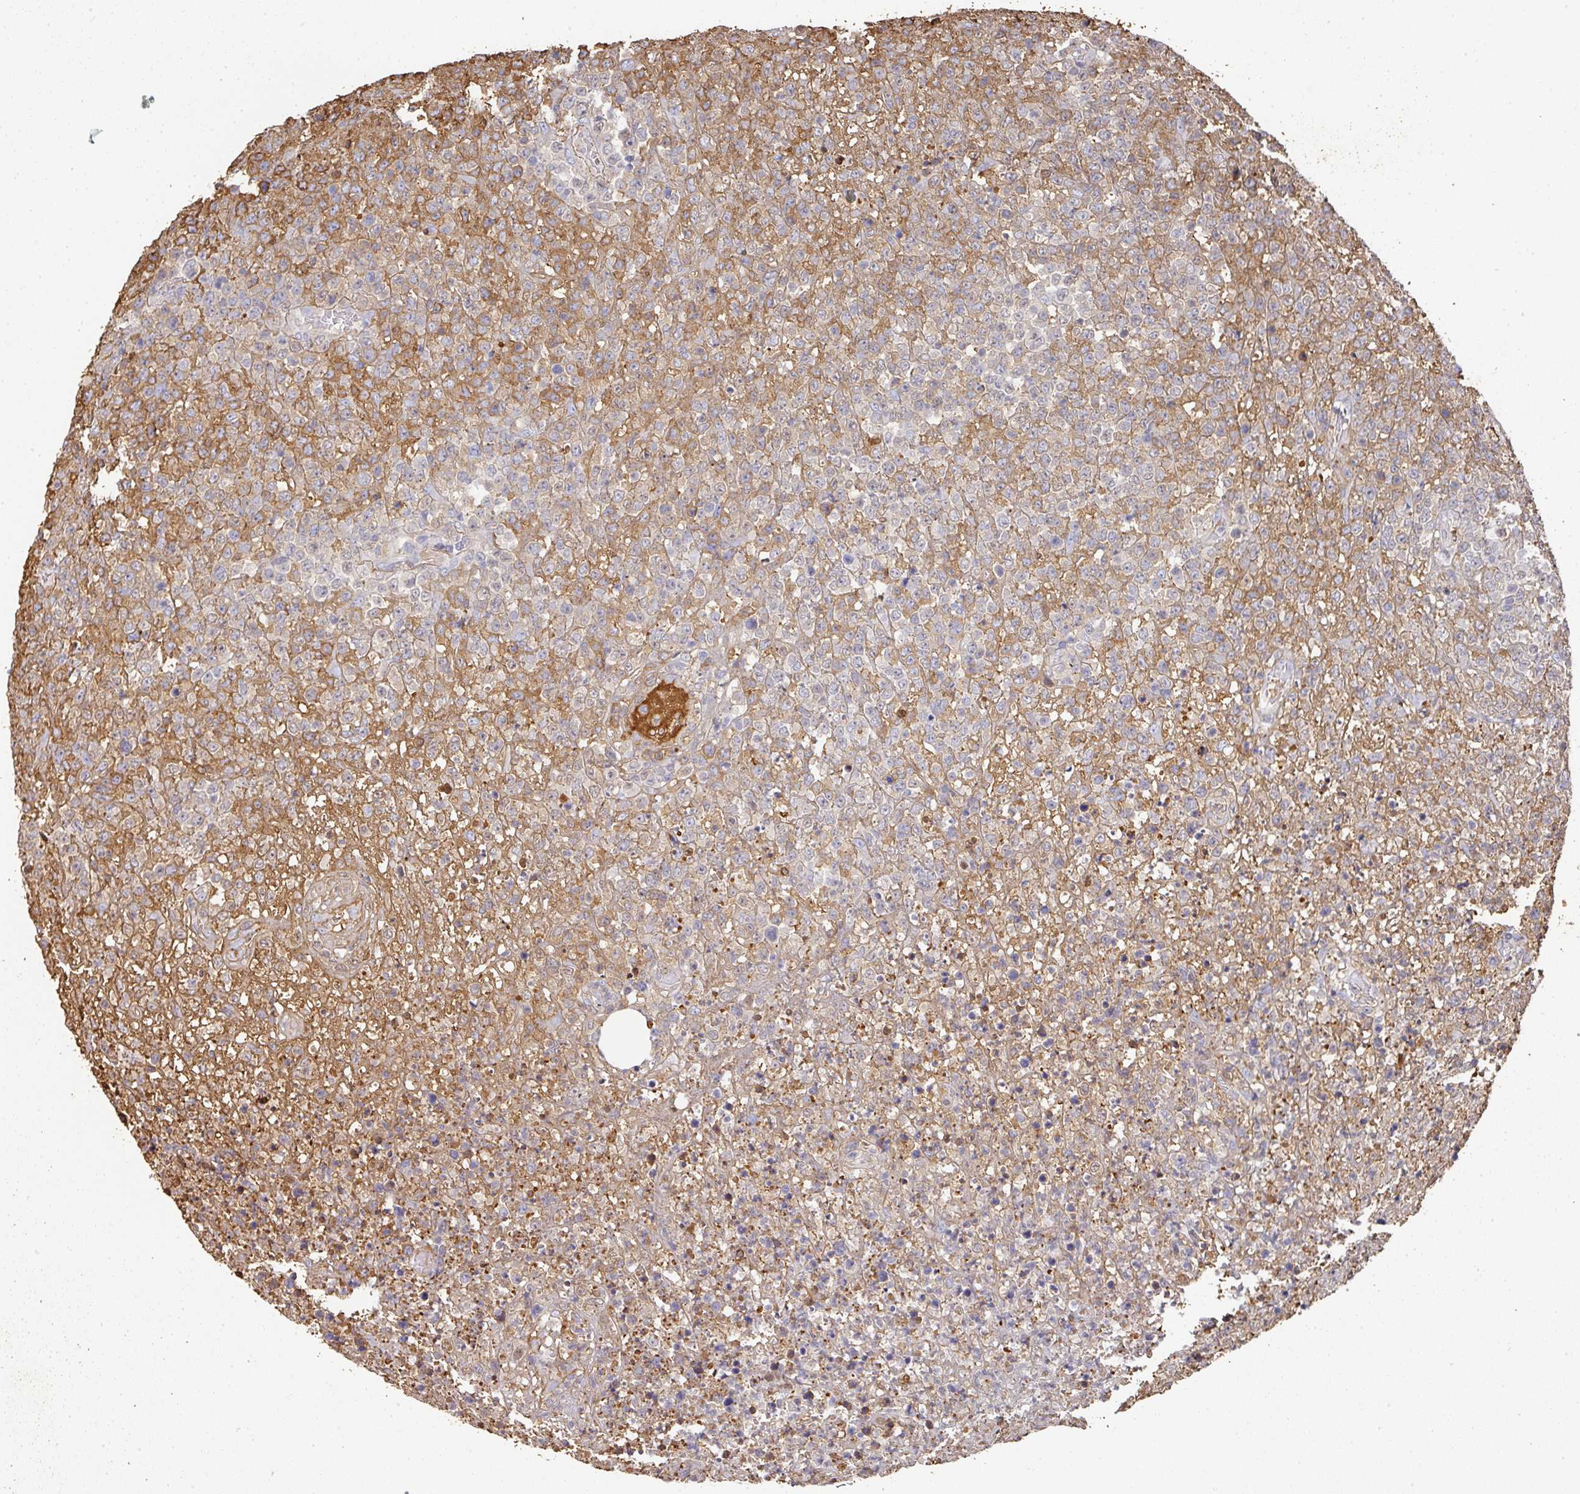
{"staining": {"intensity": "moderate", "quantity": "<25%", "location": "cytoplasmic/membranous"}, "tissue": "lymphoma", "cell_type": "Tumor cells", "image_type": "cancer", "snomed": [{"axis": "morphology", "description": "Malignant lymphoma, non-Hodgkin's type, High grade"}, {"axis": "topography", "description": "Colon"}], "caption": "Protein expression analysis of malignant lymphoma, non-Hodgkin's type (high-grade) shows moderate cytoplasmic/membranous expression in approximately <25% of tumor cells. Immunohistochemistry stains the protein in brown and the nuclei are stained blue.", "gene": "ALB", "patient": {"sex": "female", "age": 53}}